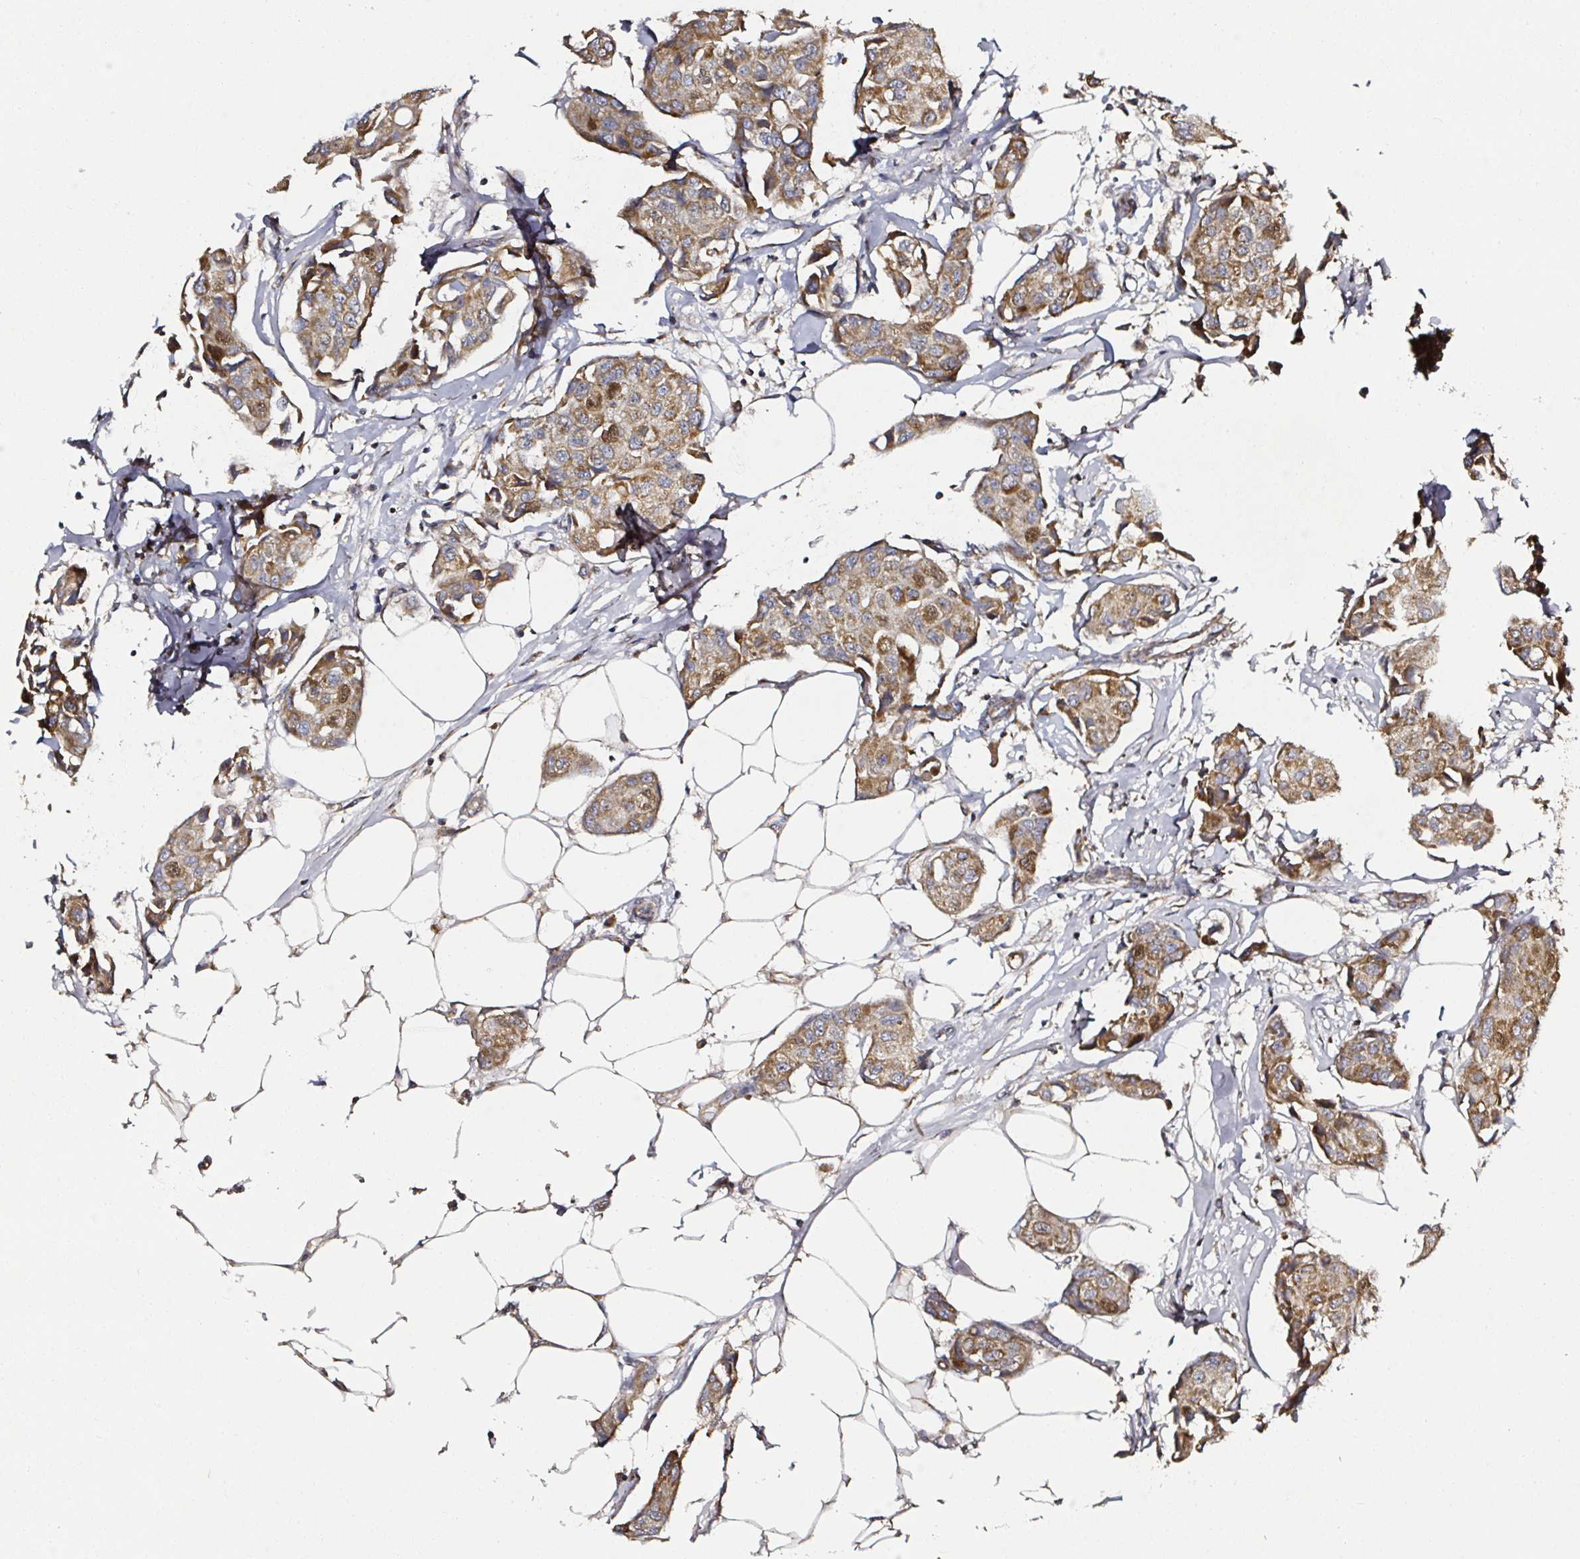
{"staining": {"intensity": "moderate", "quantity": ">75%", "location": "cytoplasmic/membranous"}, "tissue": "breast cancer", "cell_type": "Tumor cells", "image_type": "cancer", "snomed": [{"axis": "morphology", "description": "Duct carcinoma"}, {"axis": "topography", "description": "Breast"}, {"axis": "topography", "description": "Lymph node"}], "caption": "This micrograph shows immunohistochemistry staining of invasive ductal carcinoma (breast), with medium moderate cytoplasmic/membranous expression in about >75% of tumor cells.", "gene": "ATAD3B", "patient": {"sex": "female", "age": 80}}